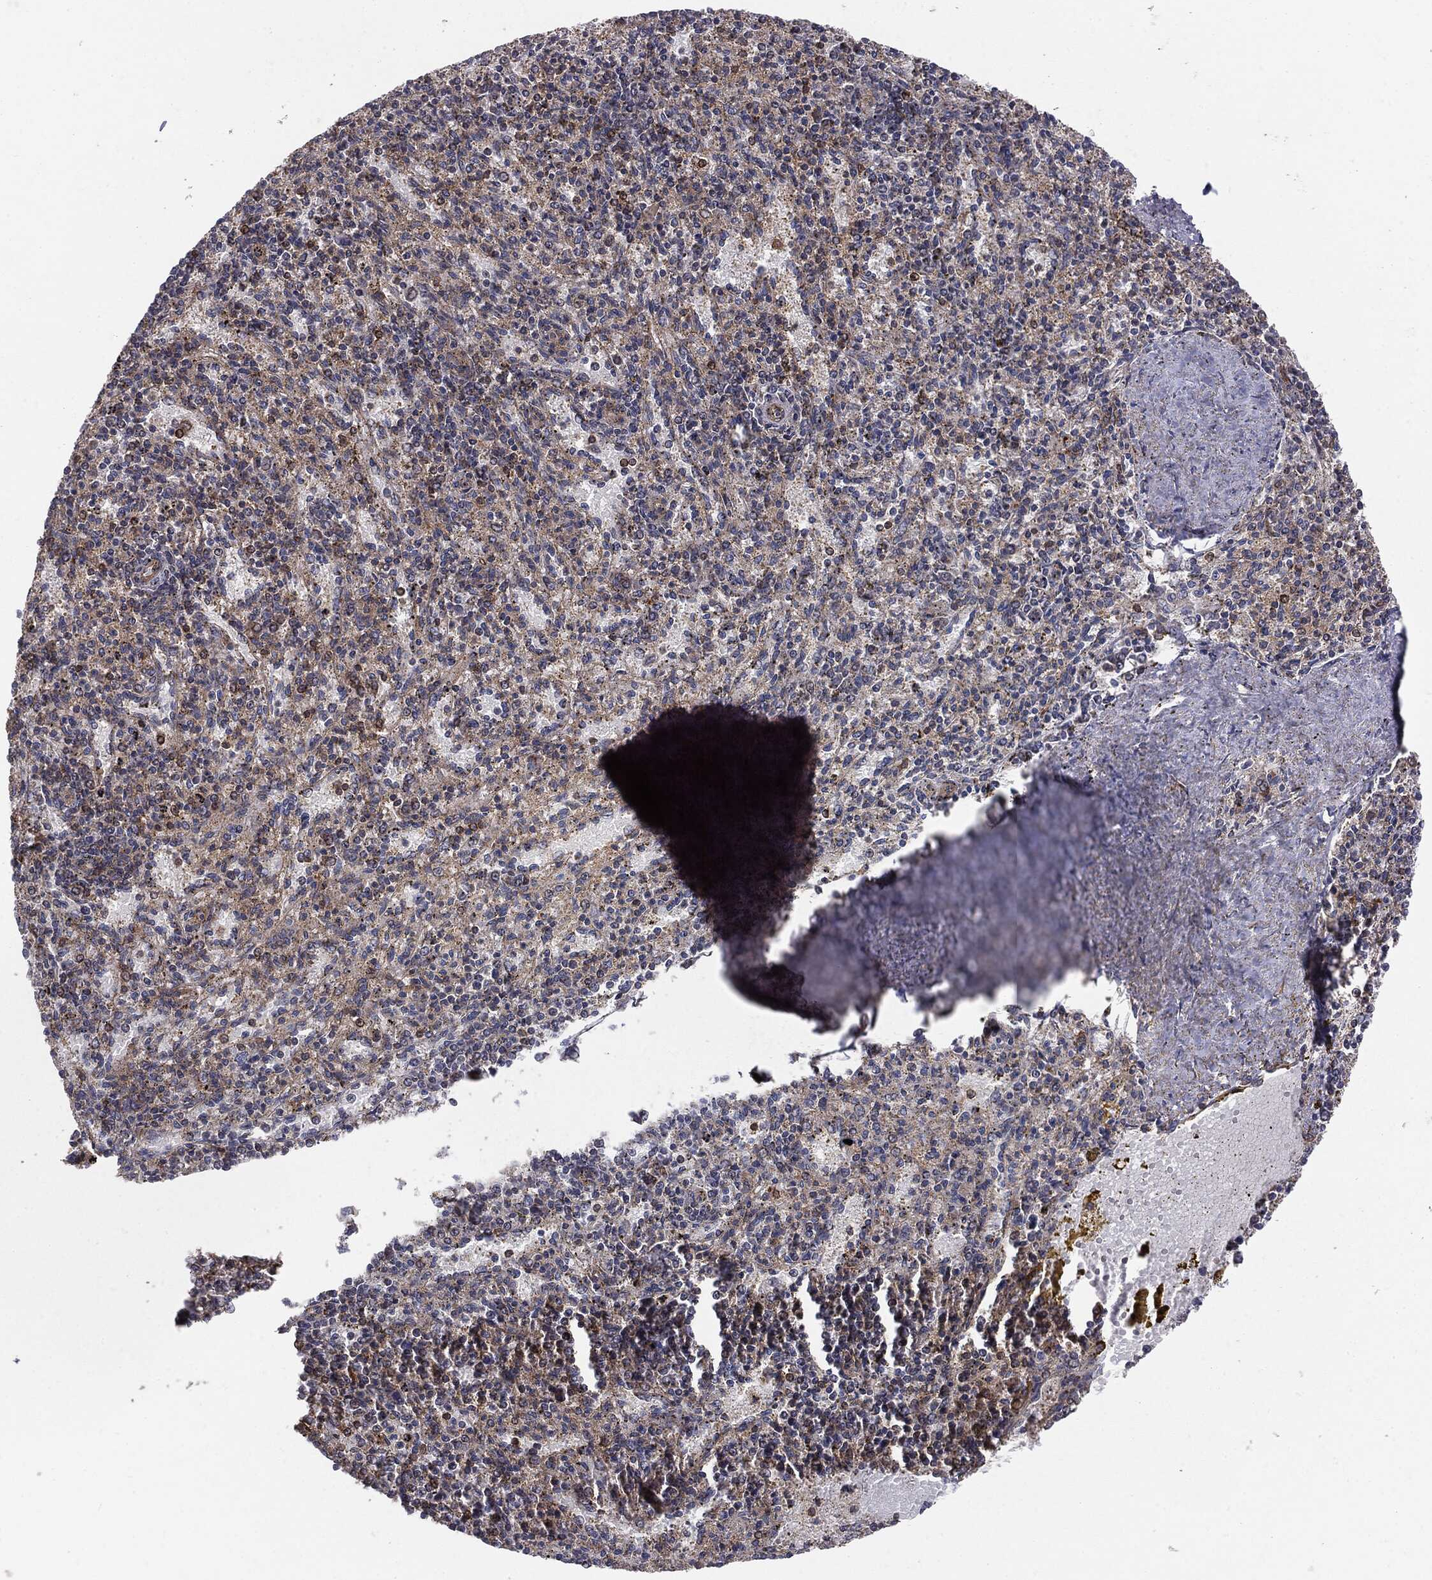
{"staining": {"intensity": "moderate", "quantity": ">75%", "location": "cytoplasmic/membranous"}, "tissue": "spleen", "cell_type": "Cells in red pulp", "image_type": "normal", "snomed": [{"axis": "morphology", "description": "Normal tissue, NOS"}, {"axis": "topography", "description": "Spleen"}], "caption": "This micrograph reveals immunohistochemistry staining of normal spleen, with medium moderate cytoplasmic/membranous staining in approximately >75% of cells in red pulp.", "gene": "MTOR", "patient": {"sex": "female", "age": 37}}